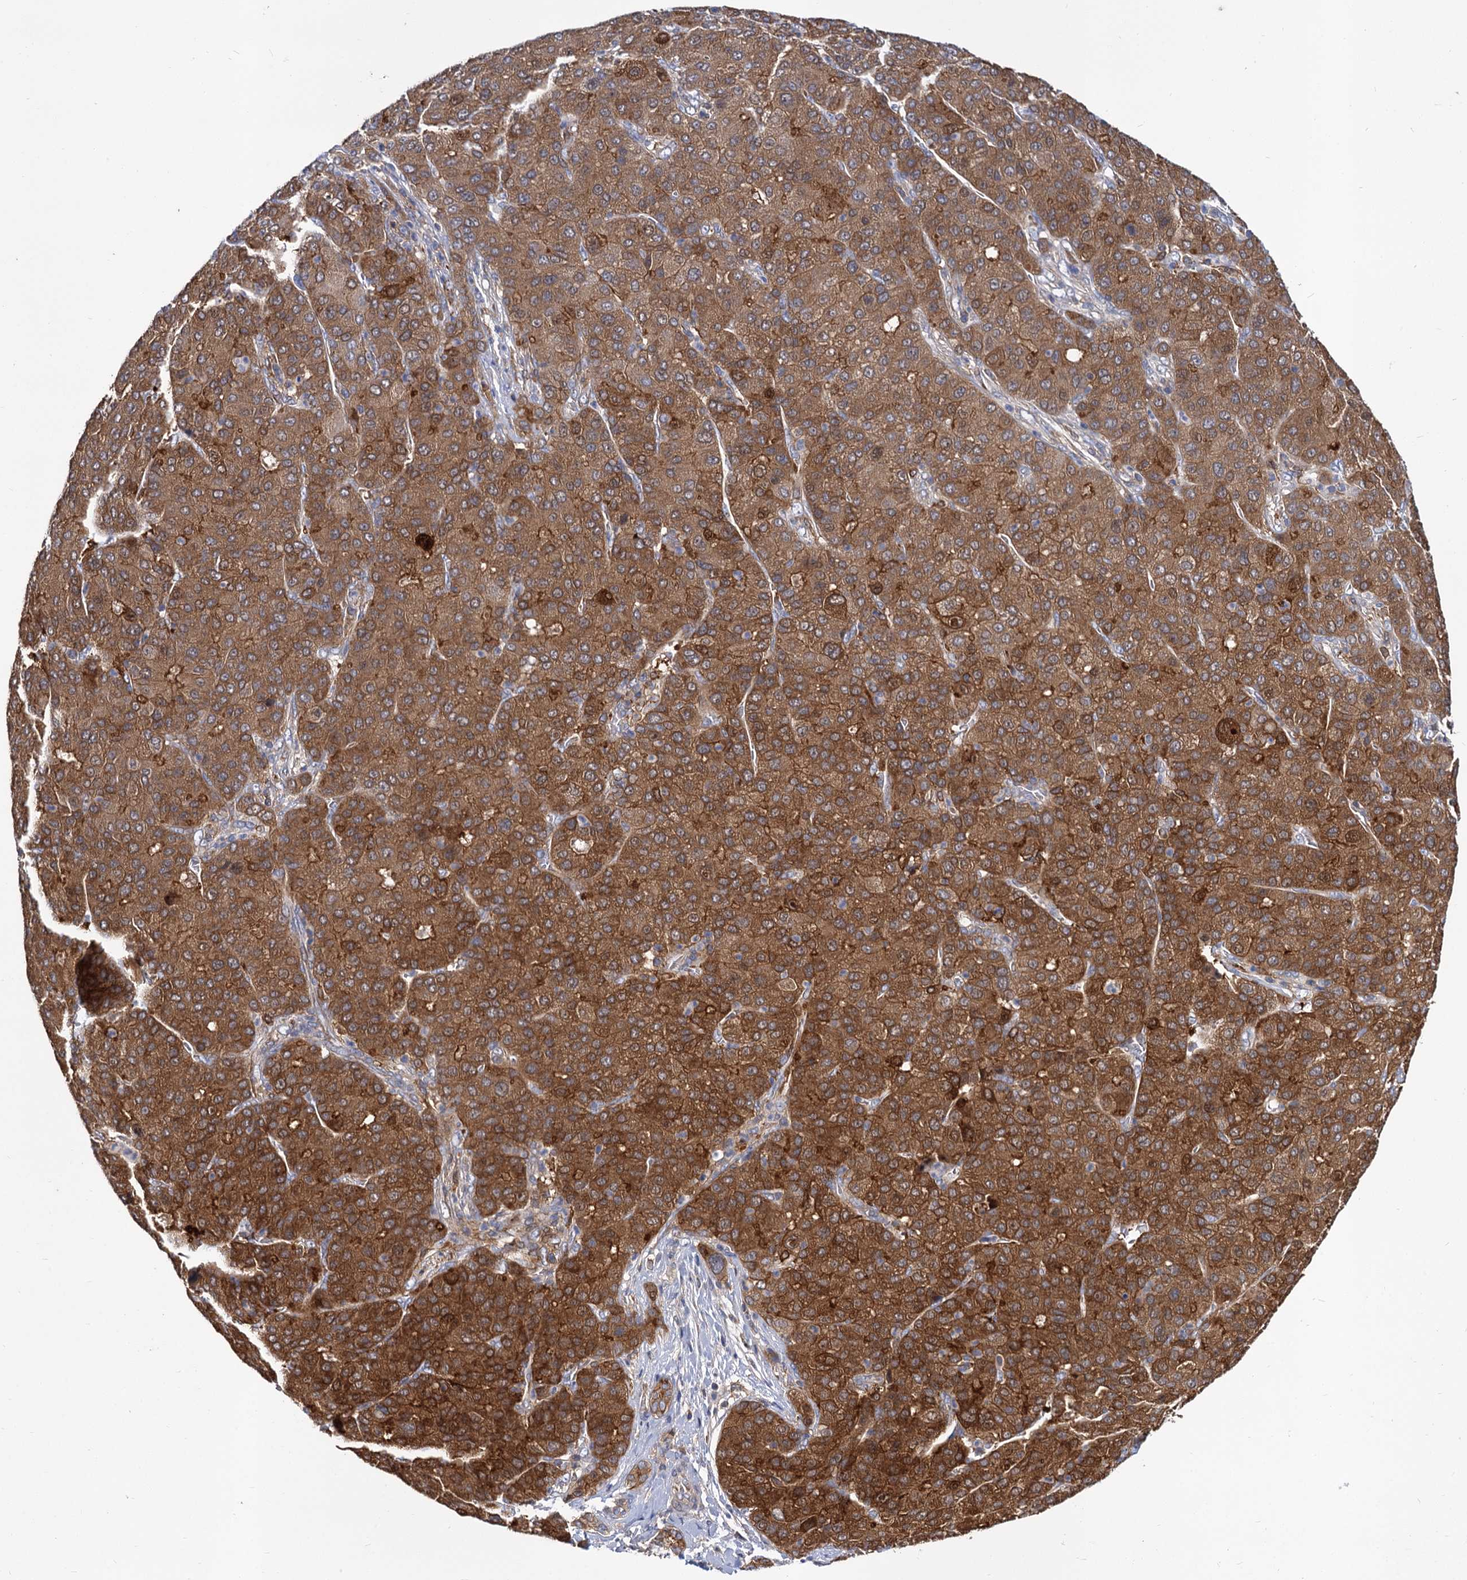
{"staining": {"intensity": "moderate", "quantity": ">75%", "location": "cytoplasmic/membranous"}, "tissue": "liver cancer", "cell_type": "Tumor cells", "image_type": "cancer", "snomed": [{"axis": "morphology", "description": "Carcinoma, Hepatocellular, NOS"}, {"axis": "topography", "description": "Liver"}], "caption": "Immunohistochemistry (IHC) image of neoplastic tissue: liver cancer (hepatocellular carcinoma) stained using immunohistochemistry reveals medium levels of moderate protein expression localized specifically in the cytoplasmic/membranous of tumor cells, appearing as a cytoplasmic/membranous brown color.", "gene": "GCLC", "patient": {"sex": "male", "age": 65}}